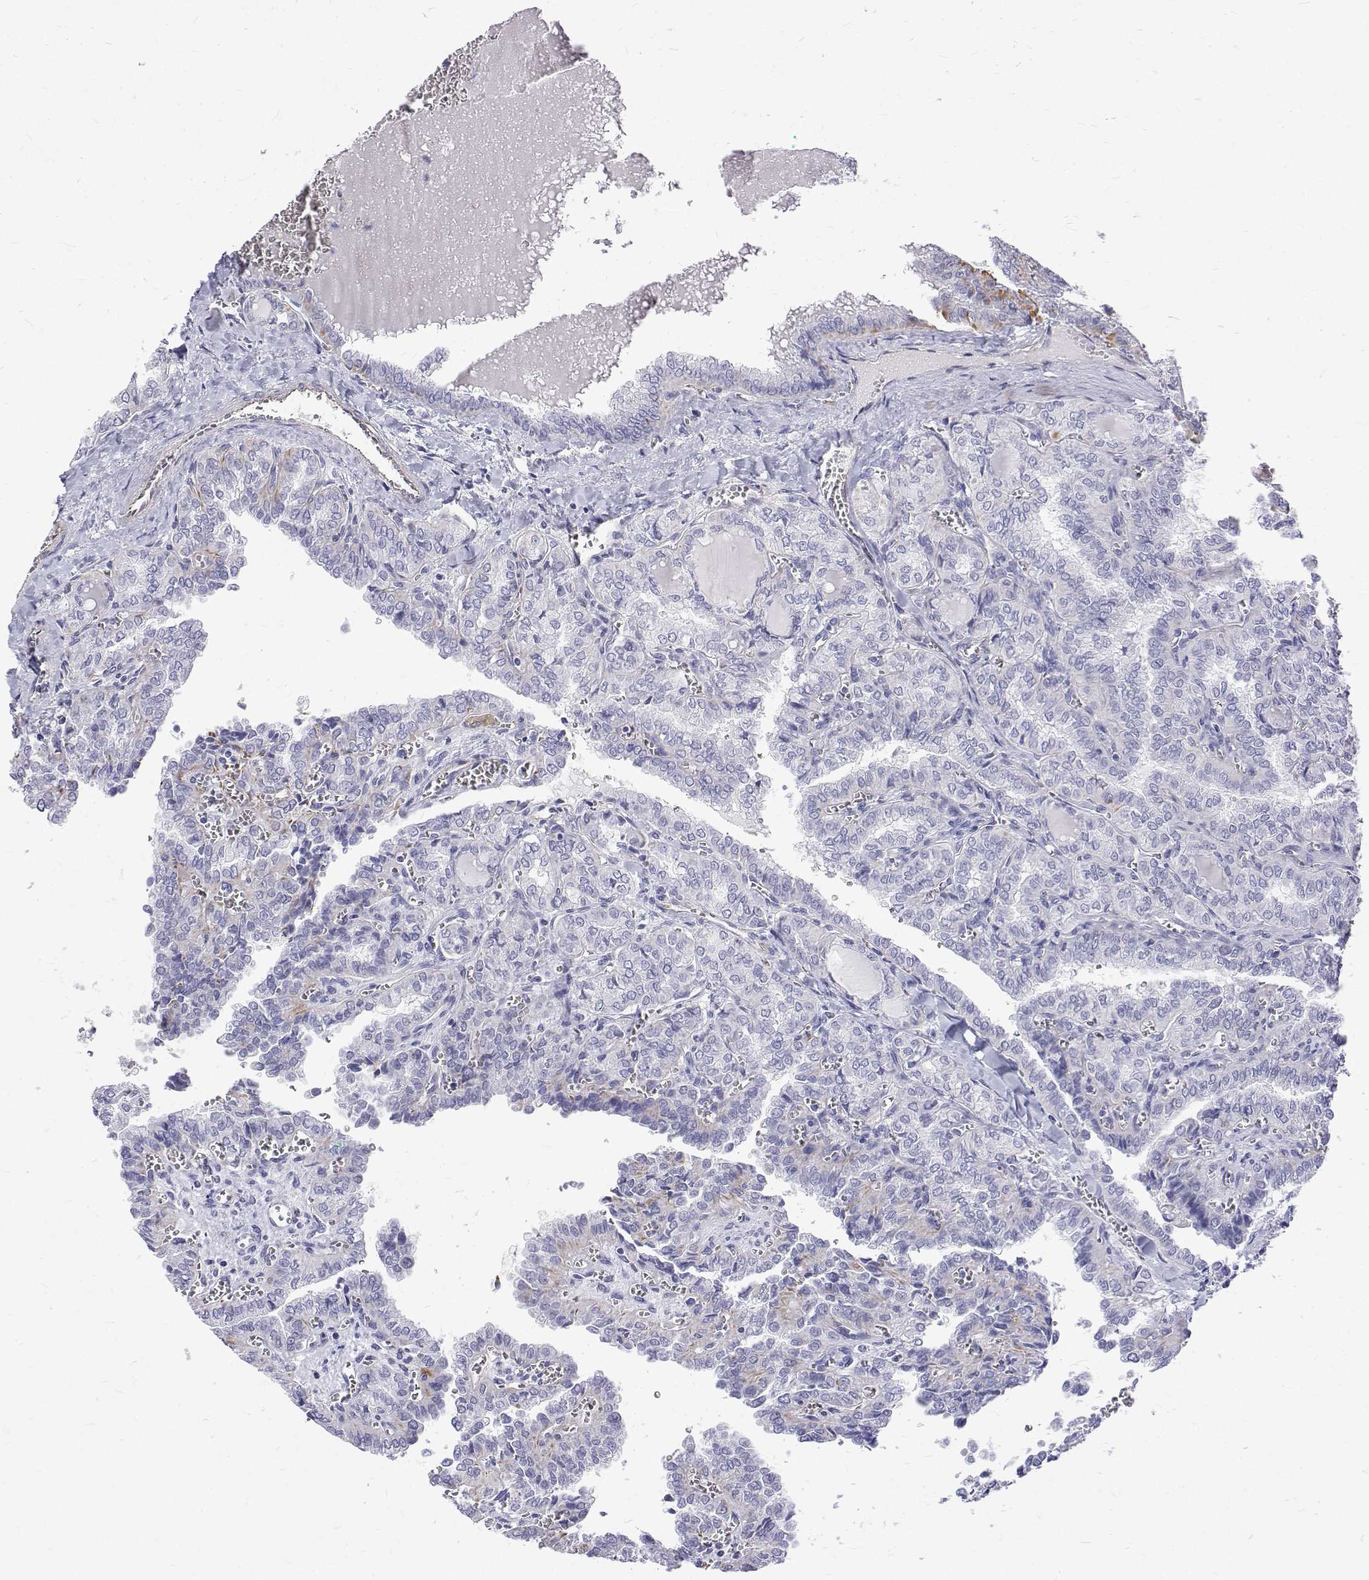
{"staining": {"intensity": "moderate", "quantity": "<25%", "location": "cytoplasmic/membranous"}, "tissue": "thyroid cancer", "cell_type": "Tumor cells", "image_type": "cancer", "snomed": [{"axis": "morphology", "description": "Papillary adenocarcinoma, NOS"}, {"axis": "topography", "description": "Thyroid gland"}], "caption": "The image exhibits immunohistochemical staining of thyroid cancer (papillary adenocarcinoma). There is moderate cytoplasmic/membranous staining is seen in about <25% of tumor cells.", "gene": "OPRPN", "patient": {"sex": "female", "age": 41}}